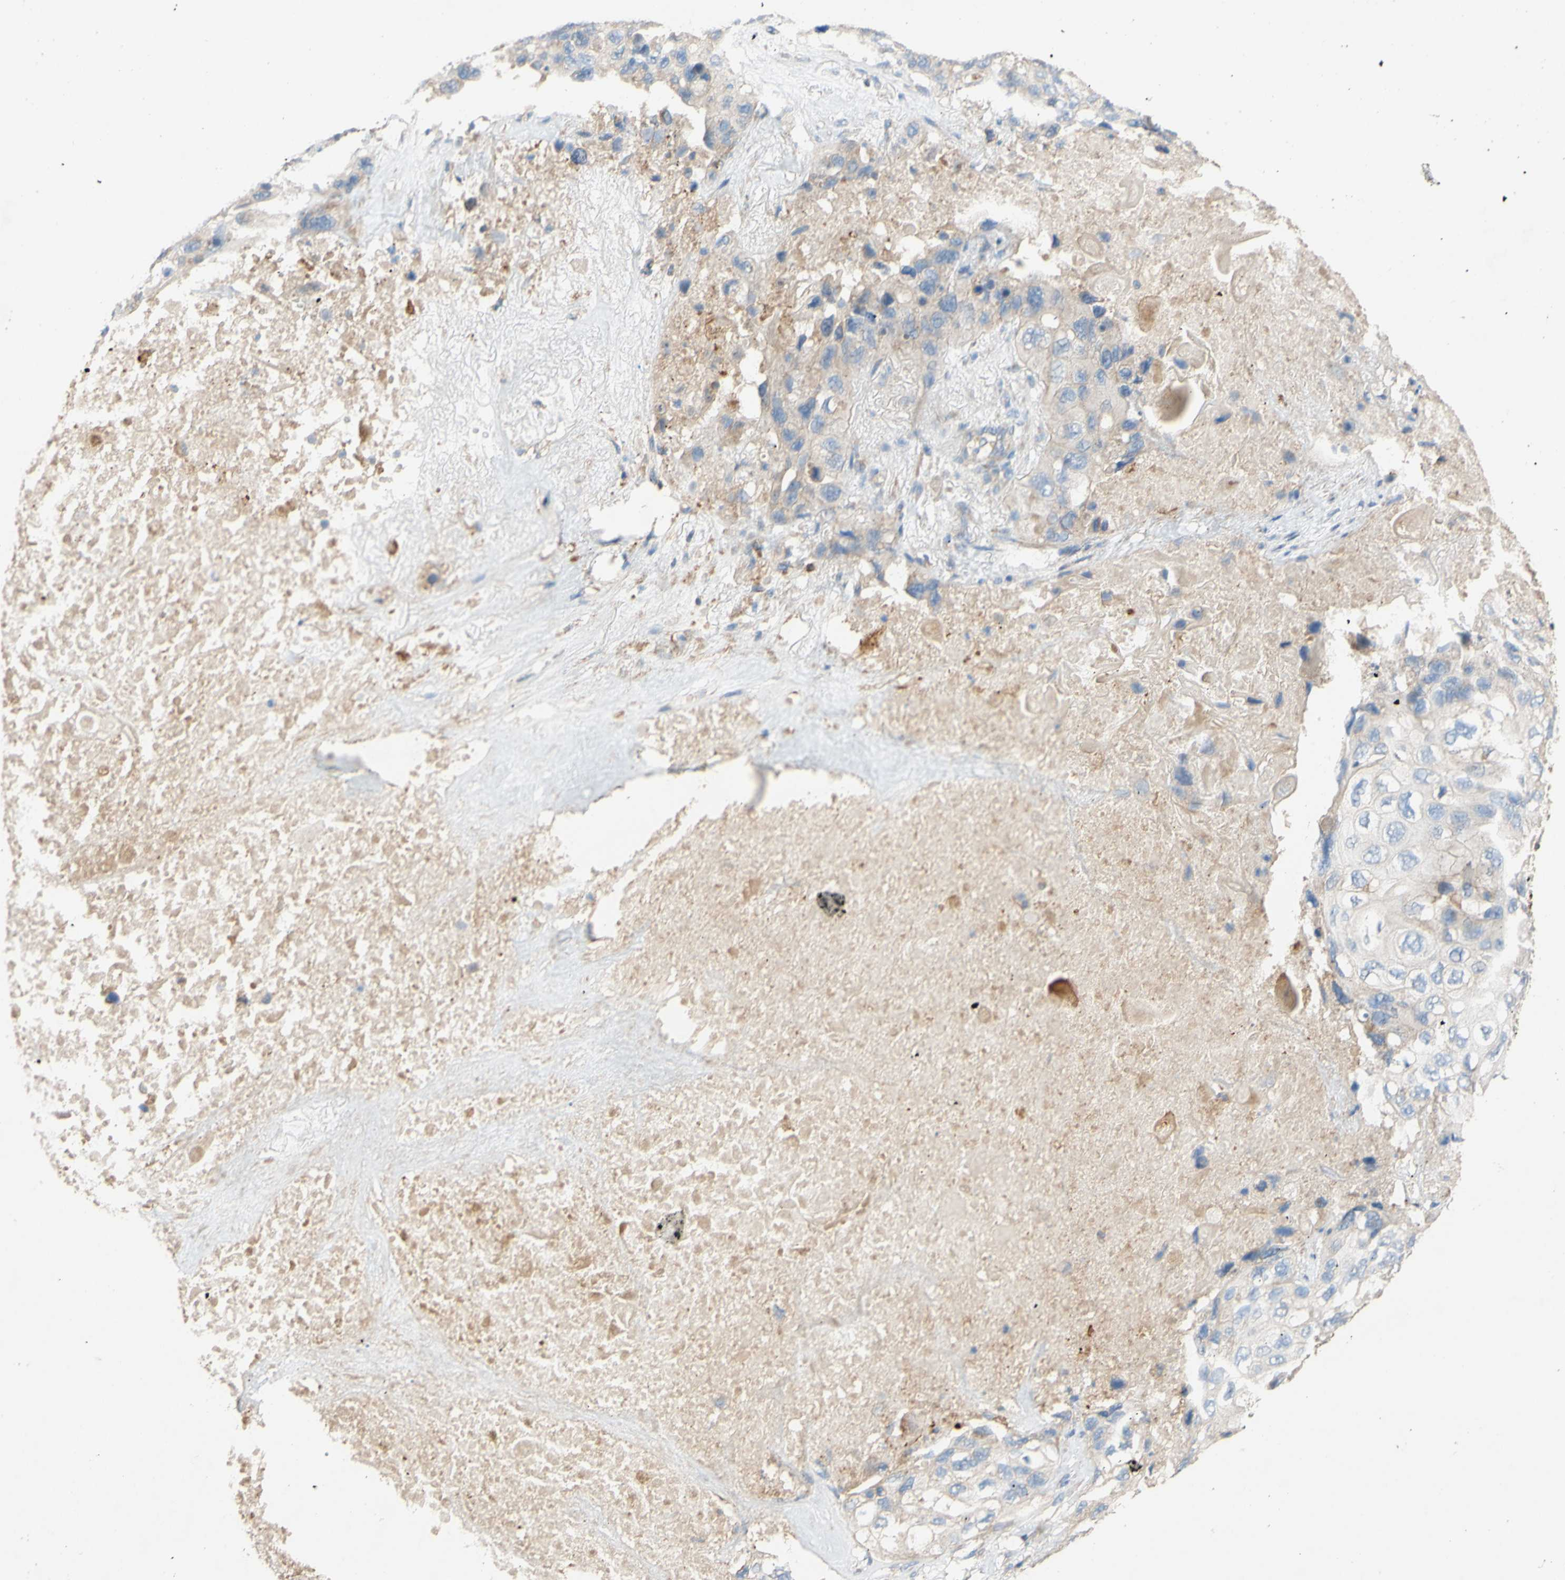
{"staining": {"intensity": "negative", "quantity": "none", "location": "none"}, "tissue": "lung cancer", "cell_type": "Tumor cells", "image_type": "cancer", "snomed": [{"axis": "morphology", "description": "Squamous cell carcinoma, NOS"}, {"axis": "topography", "description": "Lung"}], "caption": "Immunohistochemistry (IHC) image of lung squamous cell carcinoma stained for a protein (brown), which exhibits no positivity in tumor cells.", "gene": "DKK3", "patient": {"sex": "female", "age": 73}}